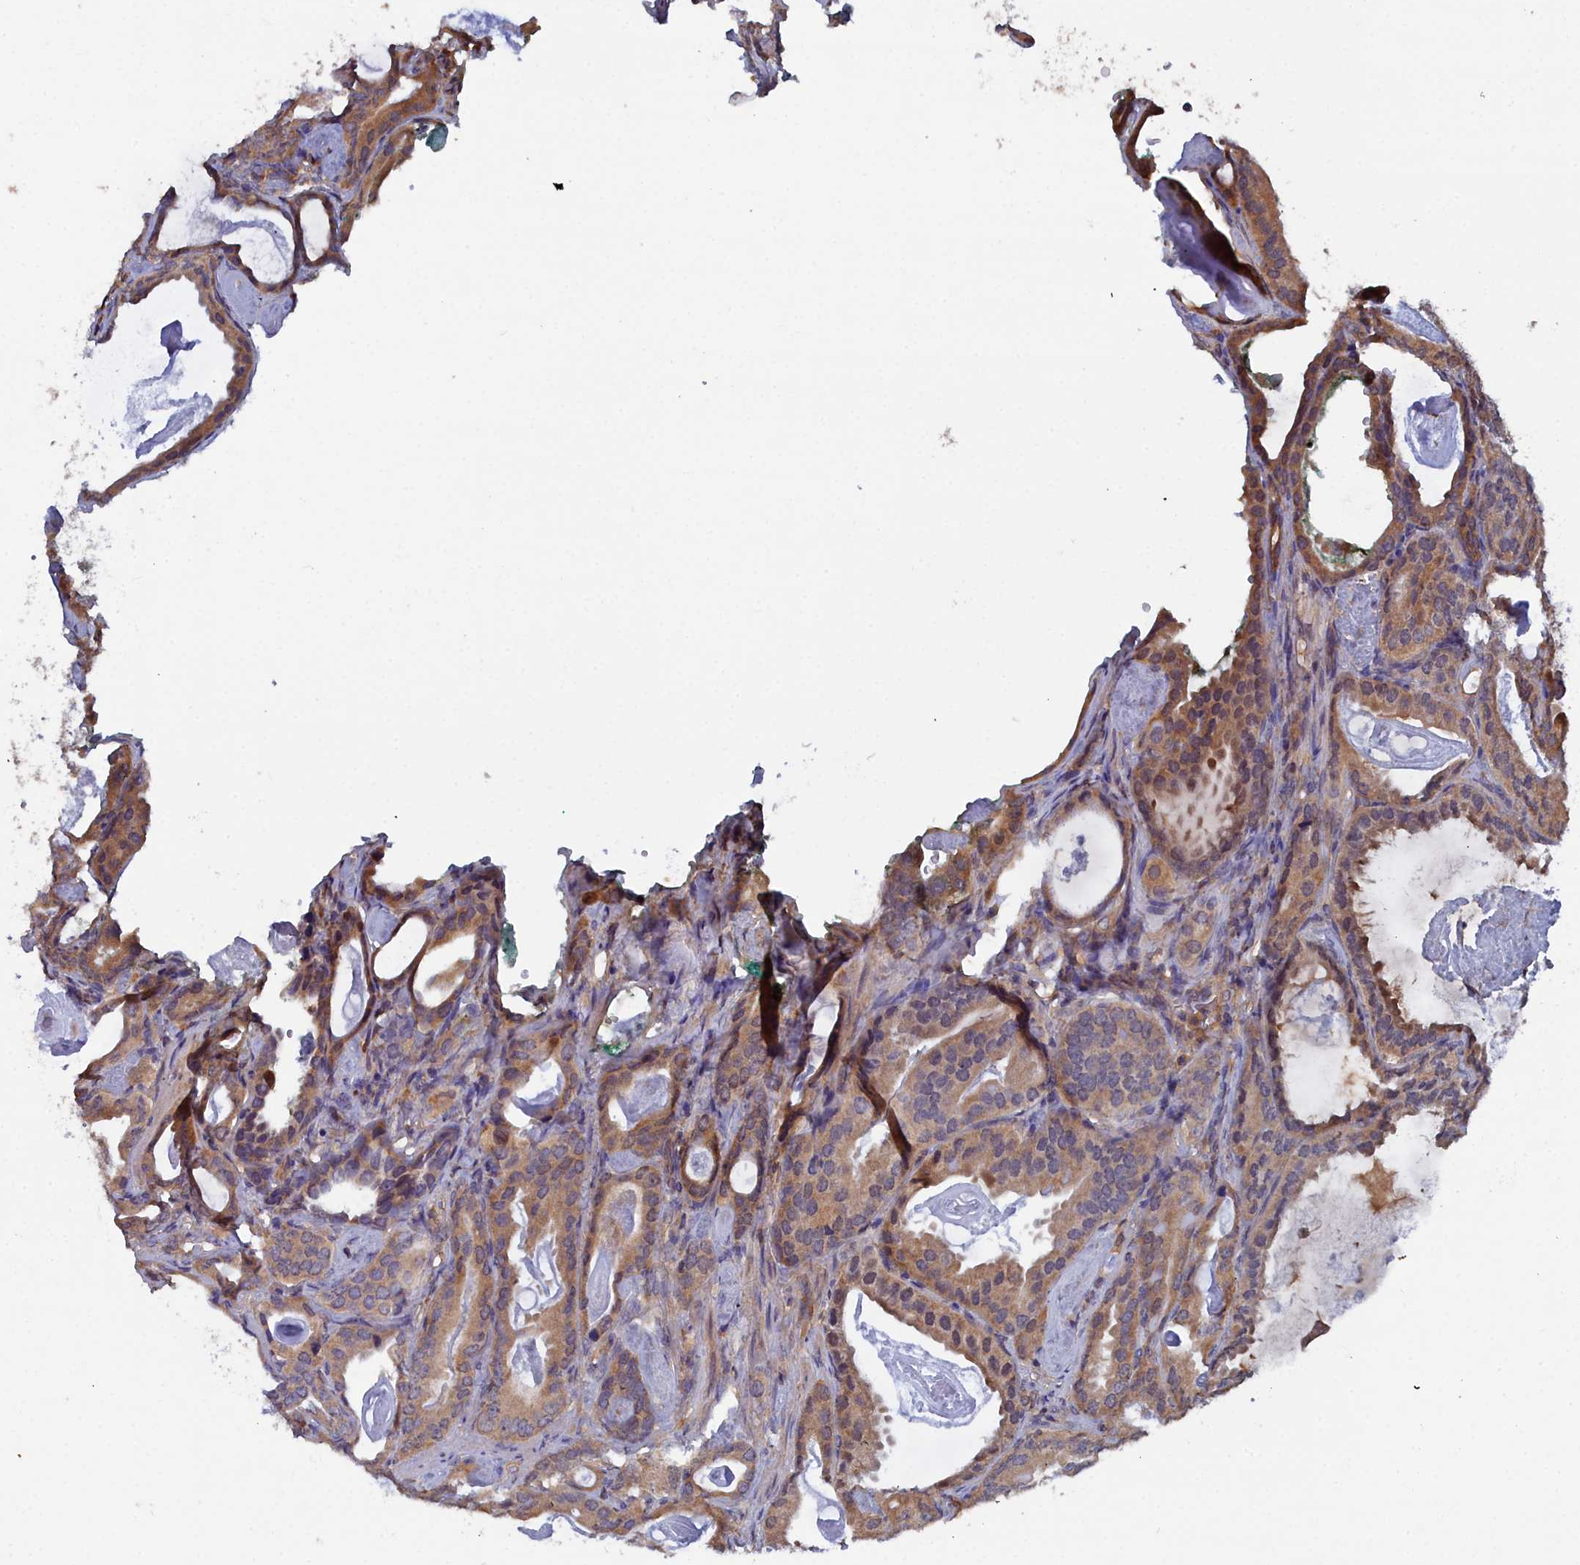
{"staining": {"intensity": "moderate", "quantity": ">75%", "location": "cytoplasmic/membranous"}, "tissue": "prostate cancer", "cell_type": "Tumor cells", "image_type": "cancer", "snomed": [{"axis": "morphology", "description": "Adenocarcinoma, Low grade"}, {"axis": "topography", "description": "Prostate"}], "caption": "Prostate cancer stained for a protein displays moderate cytoplasmic/membranous positivity in tumor cells.", "gene": "GFRA2", "patient": {"sex": "male", "age": 71}}